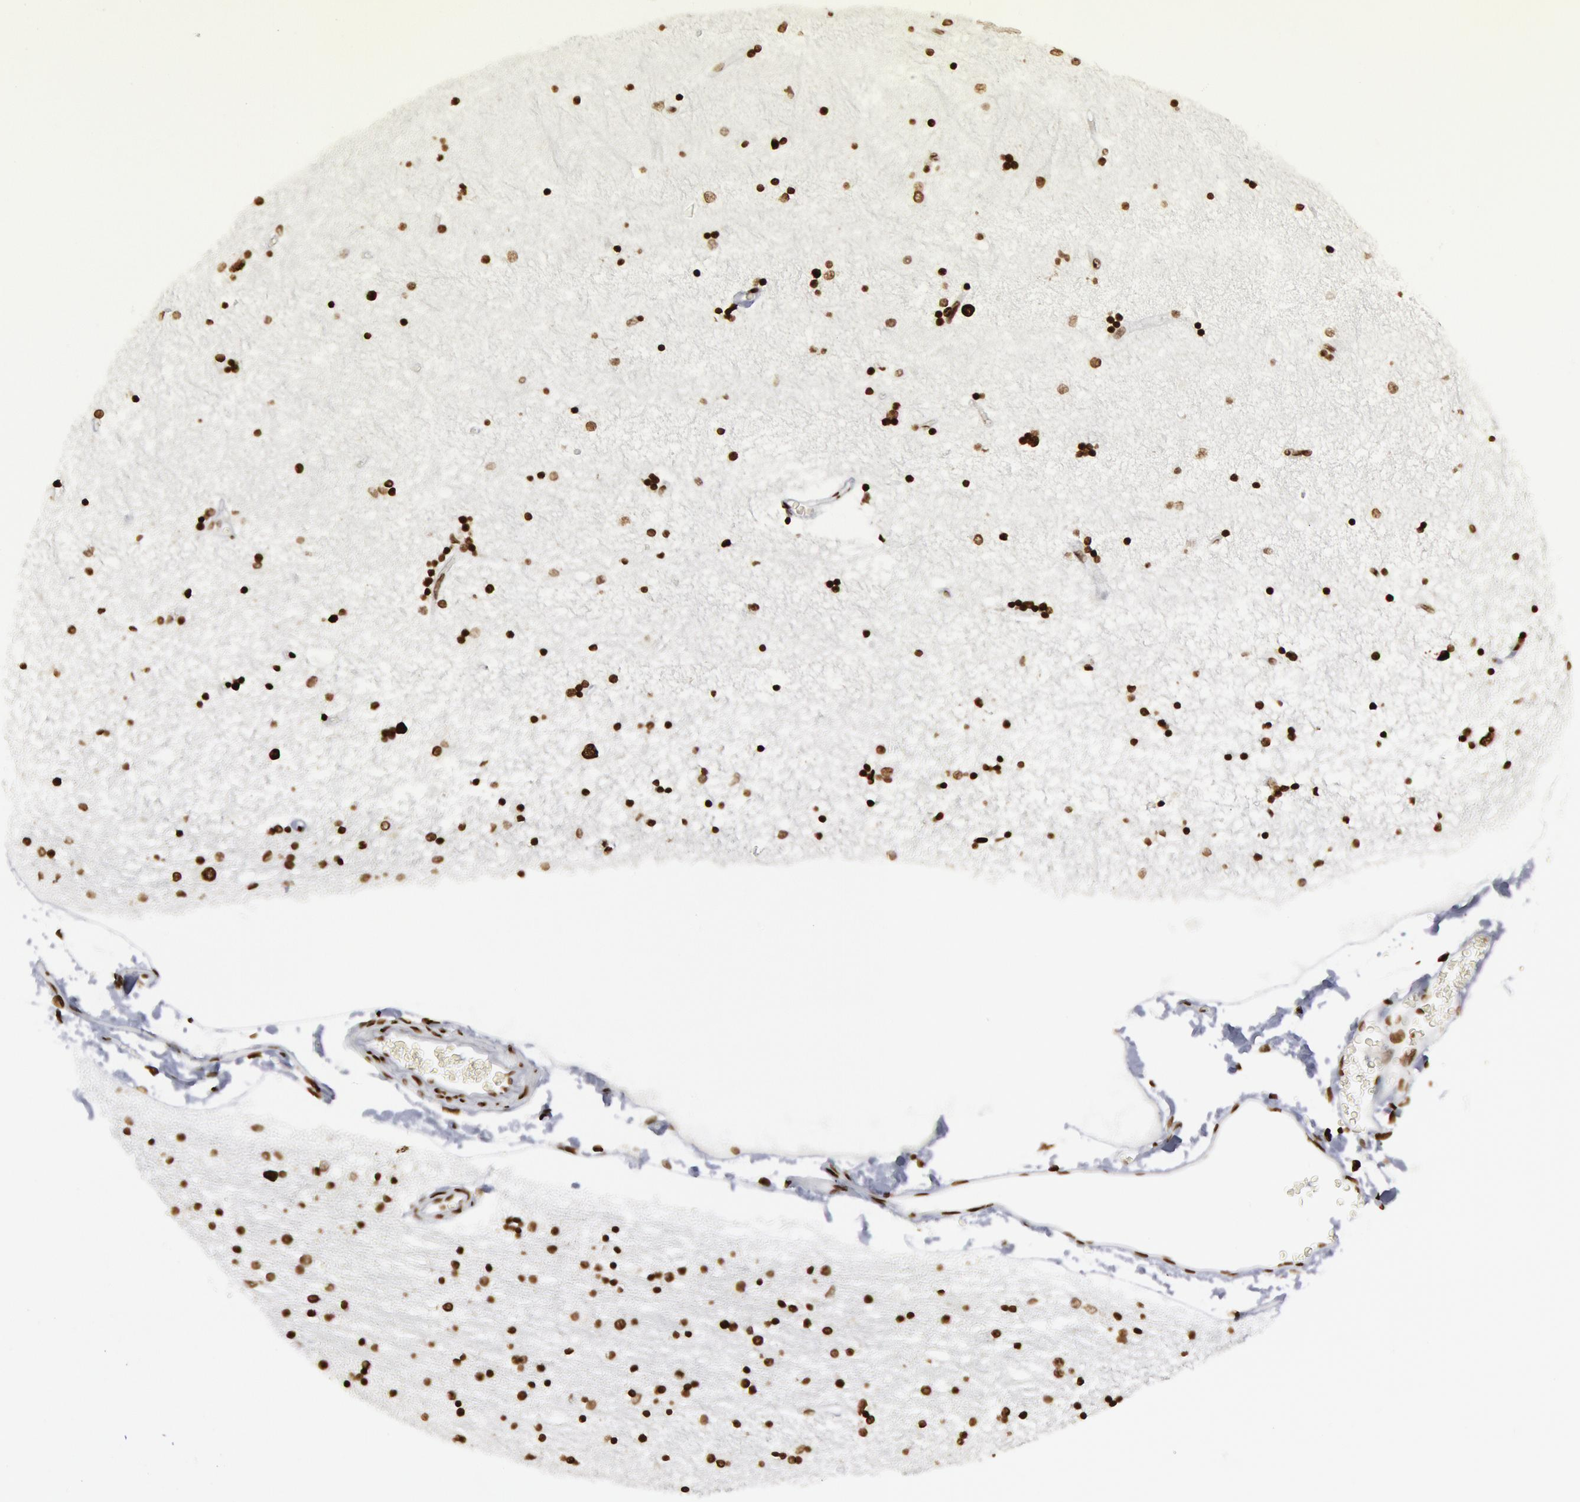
{"staining": {"intensity": "moderate", "quantity": ">75%", "location": "nuclear"}, "tissue": "hippocampus", "cell_type": "Glial cells", "image_type": "normal", "snomed": [{"axis": "morphology", "description": "Normal tissue, NOS"}, {"axis": "topography", "description": "Hippocampus"}], "caption": "Moderate nuclear staining is seen in about >75% of glial cells in unremarkable hippocampus. (DAB (3,3'-diaminobenzidine) IHC, brown staining for protein, blue staining for nuclei).", "gene": "MECP2", "patient": {"sex": "female", "age": 54}}